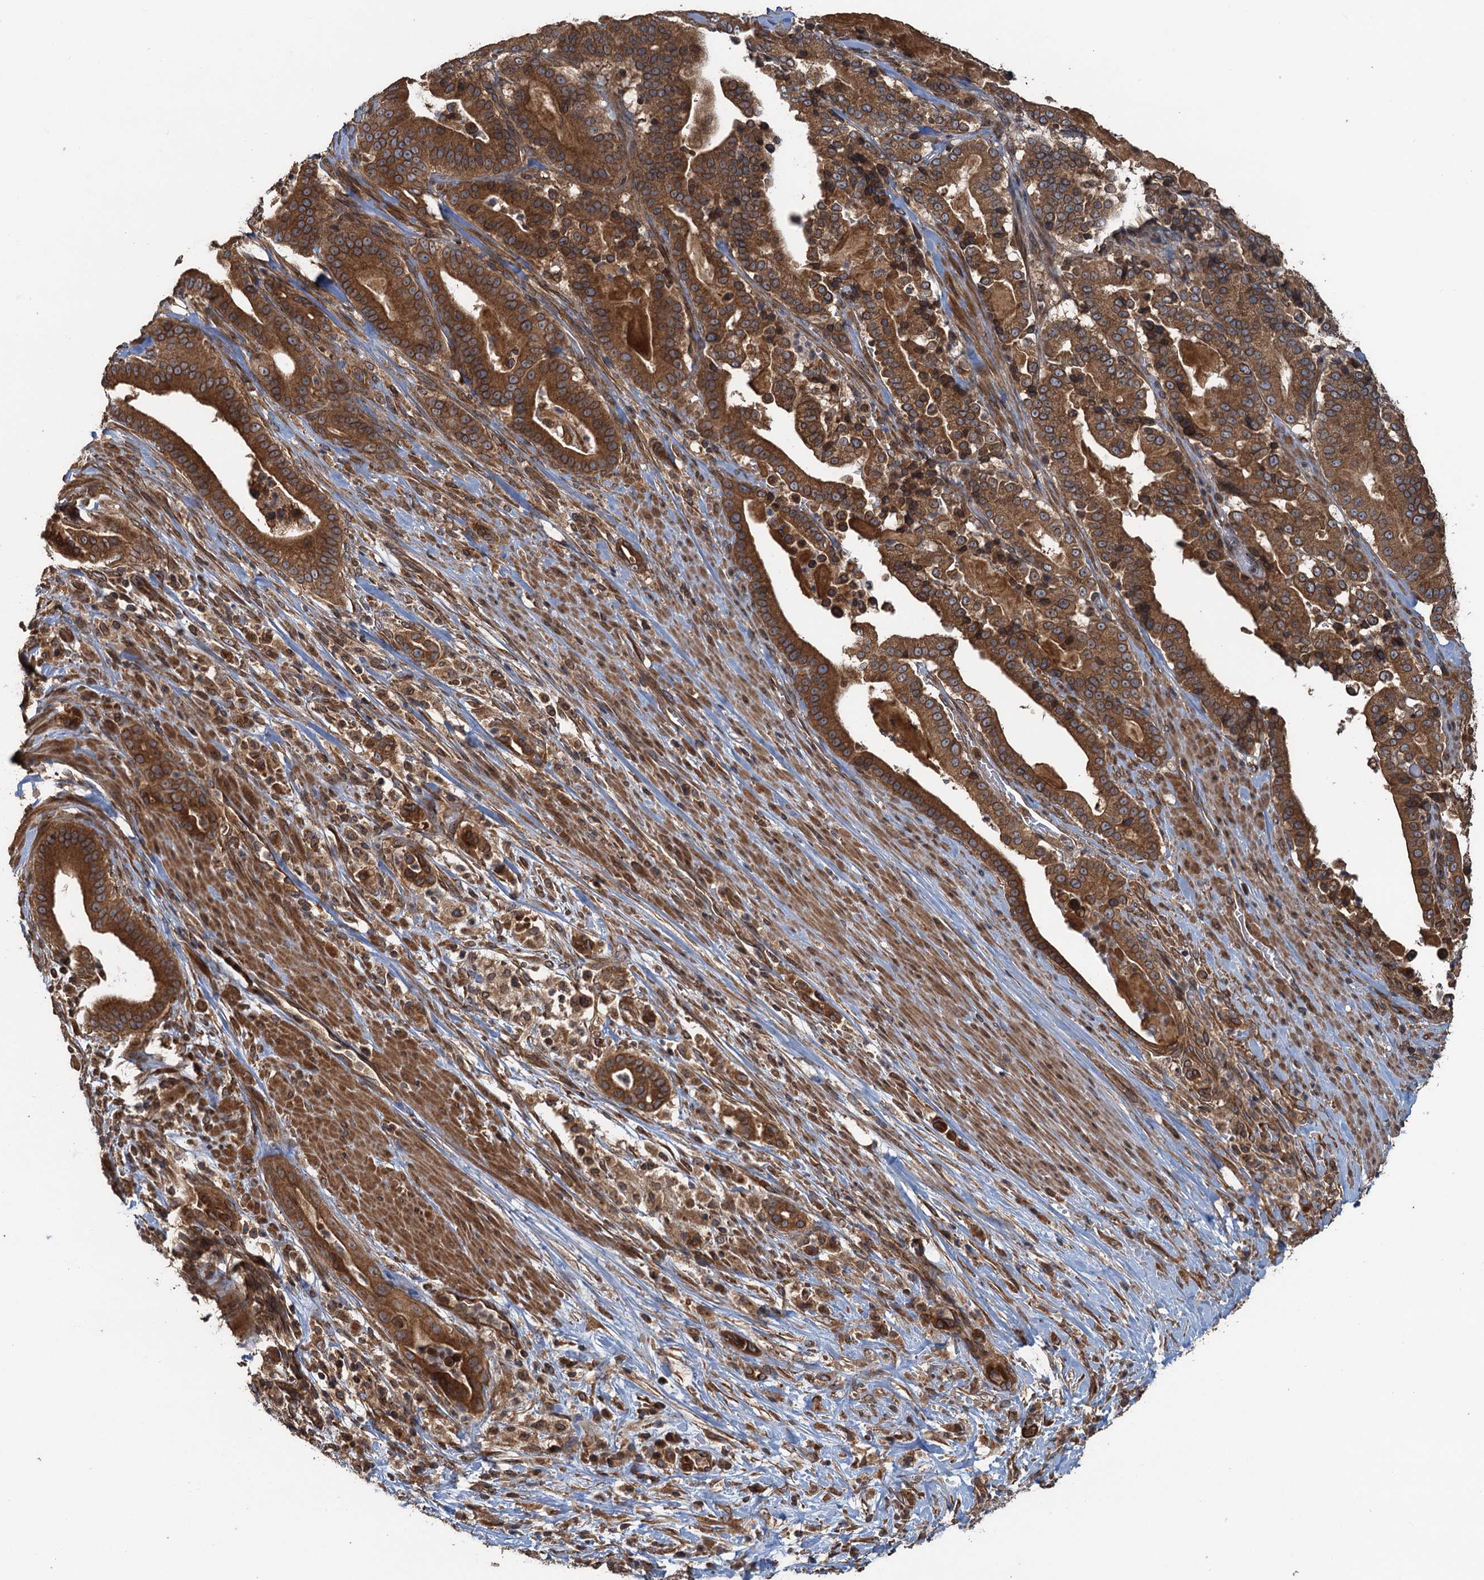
{"staining": {"intensity": "moderate", "quantity": ">75%", "location": "cytoplasmic/membranous,nuclear"}, "tissue": "pancreatic cancer", "cell_type": "Tumor cells", "image_type": "cancer", "snomed": [{"axis": "morphology", "description": "Adenocarcinoma, NOS"}, {"axis": "topography", "description": "Pancreas"}], "caption": "This image exhibits IHC staining of pancreatic cancer, with medium moderate cytoplasmic/membranous and nuclear expression in about >75% of tumor cells.", "gene": "GLE1", "patient": {"sex": "male", "age": 63}}